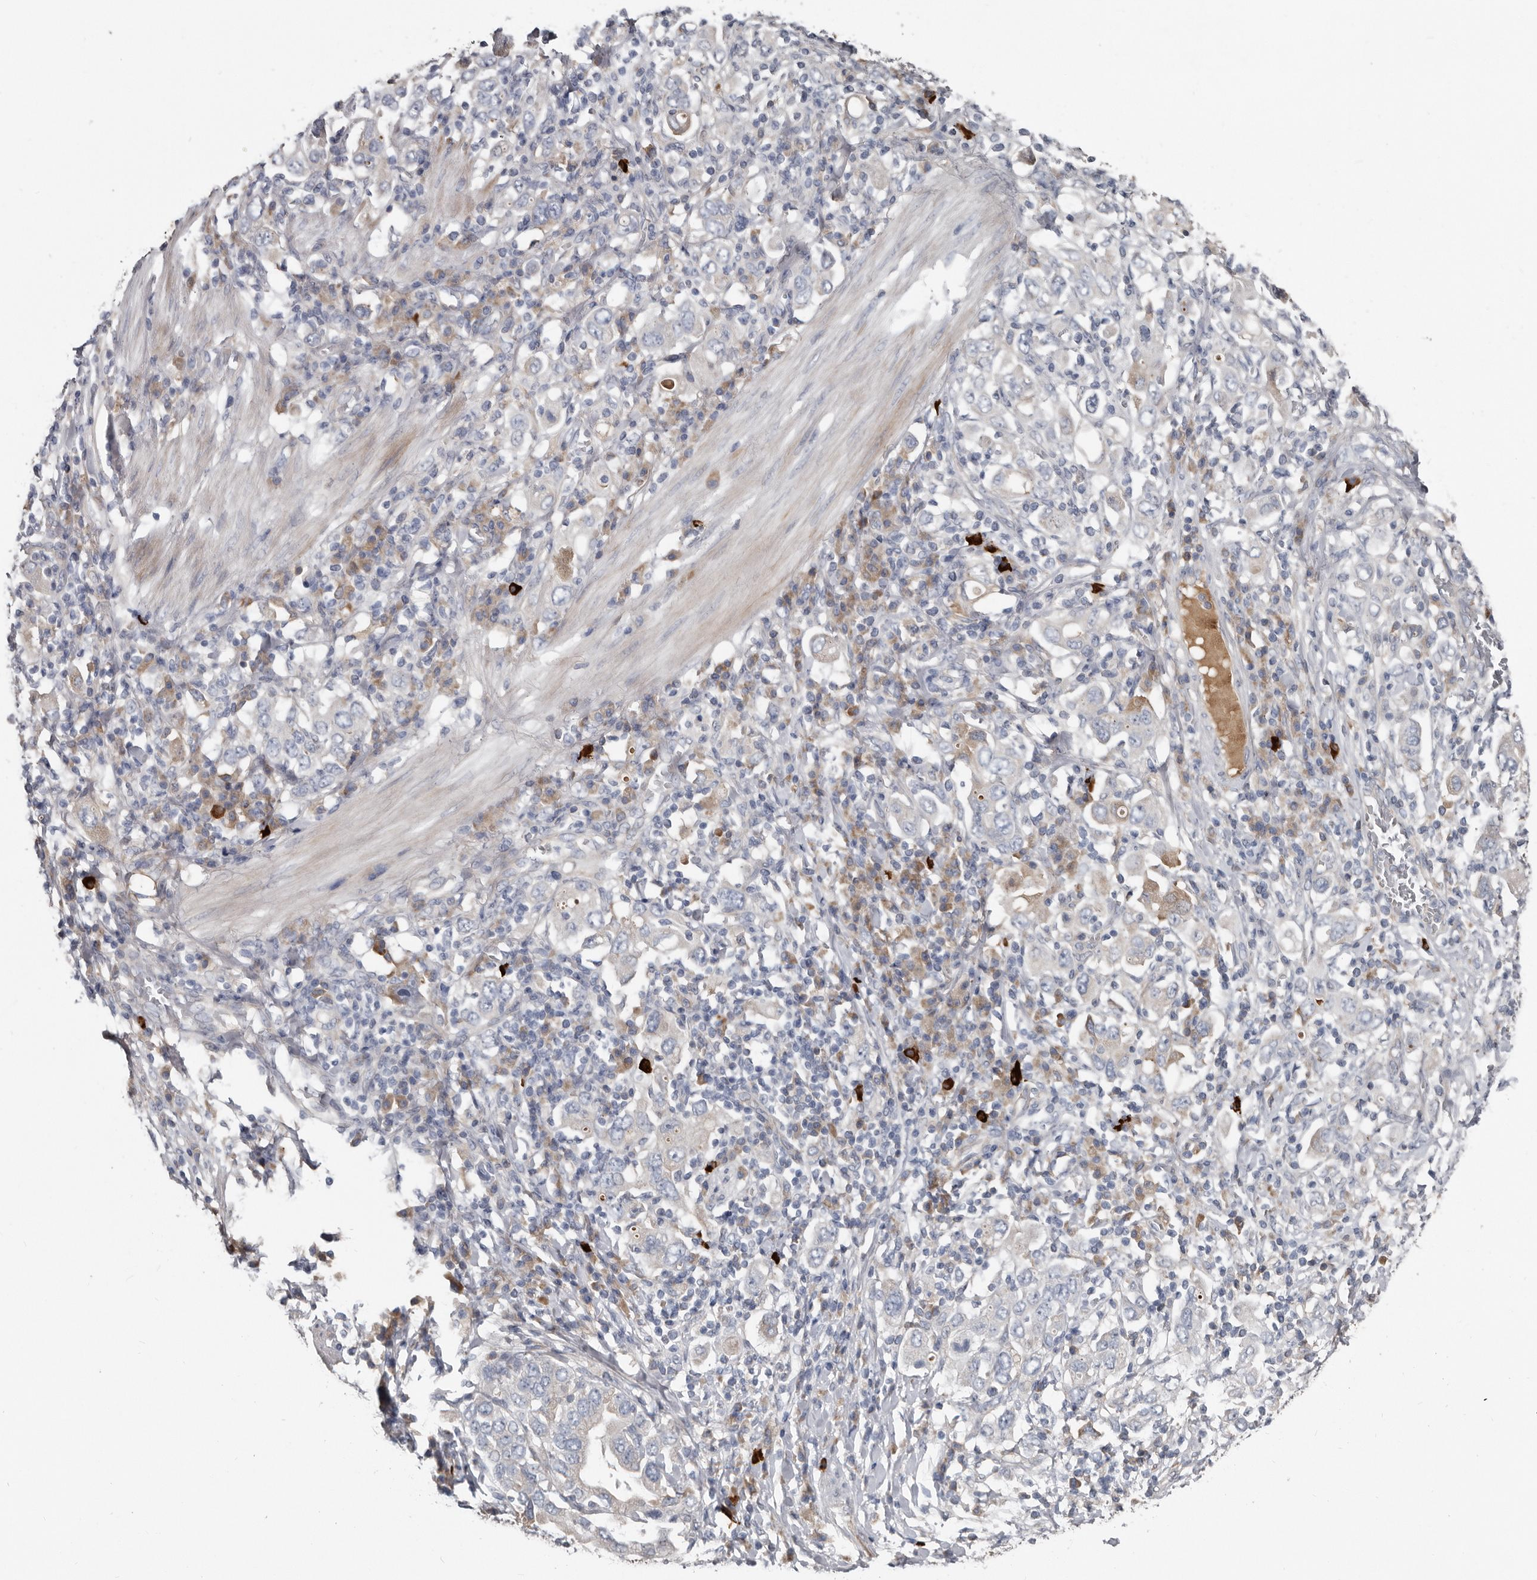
{"staining": {"intensity": "negative", "quantity": "none", "location": "none"}, "tissue": "stomach cancer", "cell_type": "Tumor cells", "image_type": "cancer", "snomed": [{"axis": "morphology", "description": "Adenocarcinoma, NOS"}, {"axis": "topography", "description": "Stomach, upper"}], "caption": "Human stomach adenocarcinoma stained for a protein using IHC displays no positivity in tumor cells.", "gene": "ZNF114", "patient": {"sex": "male", "age": 62}}